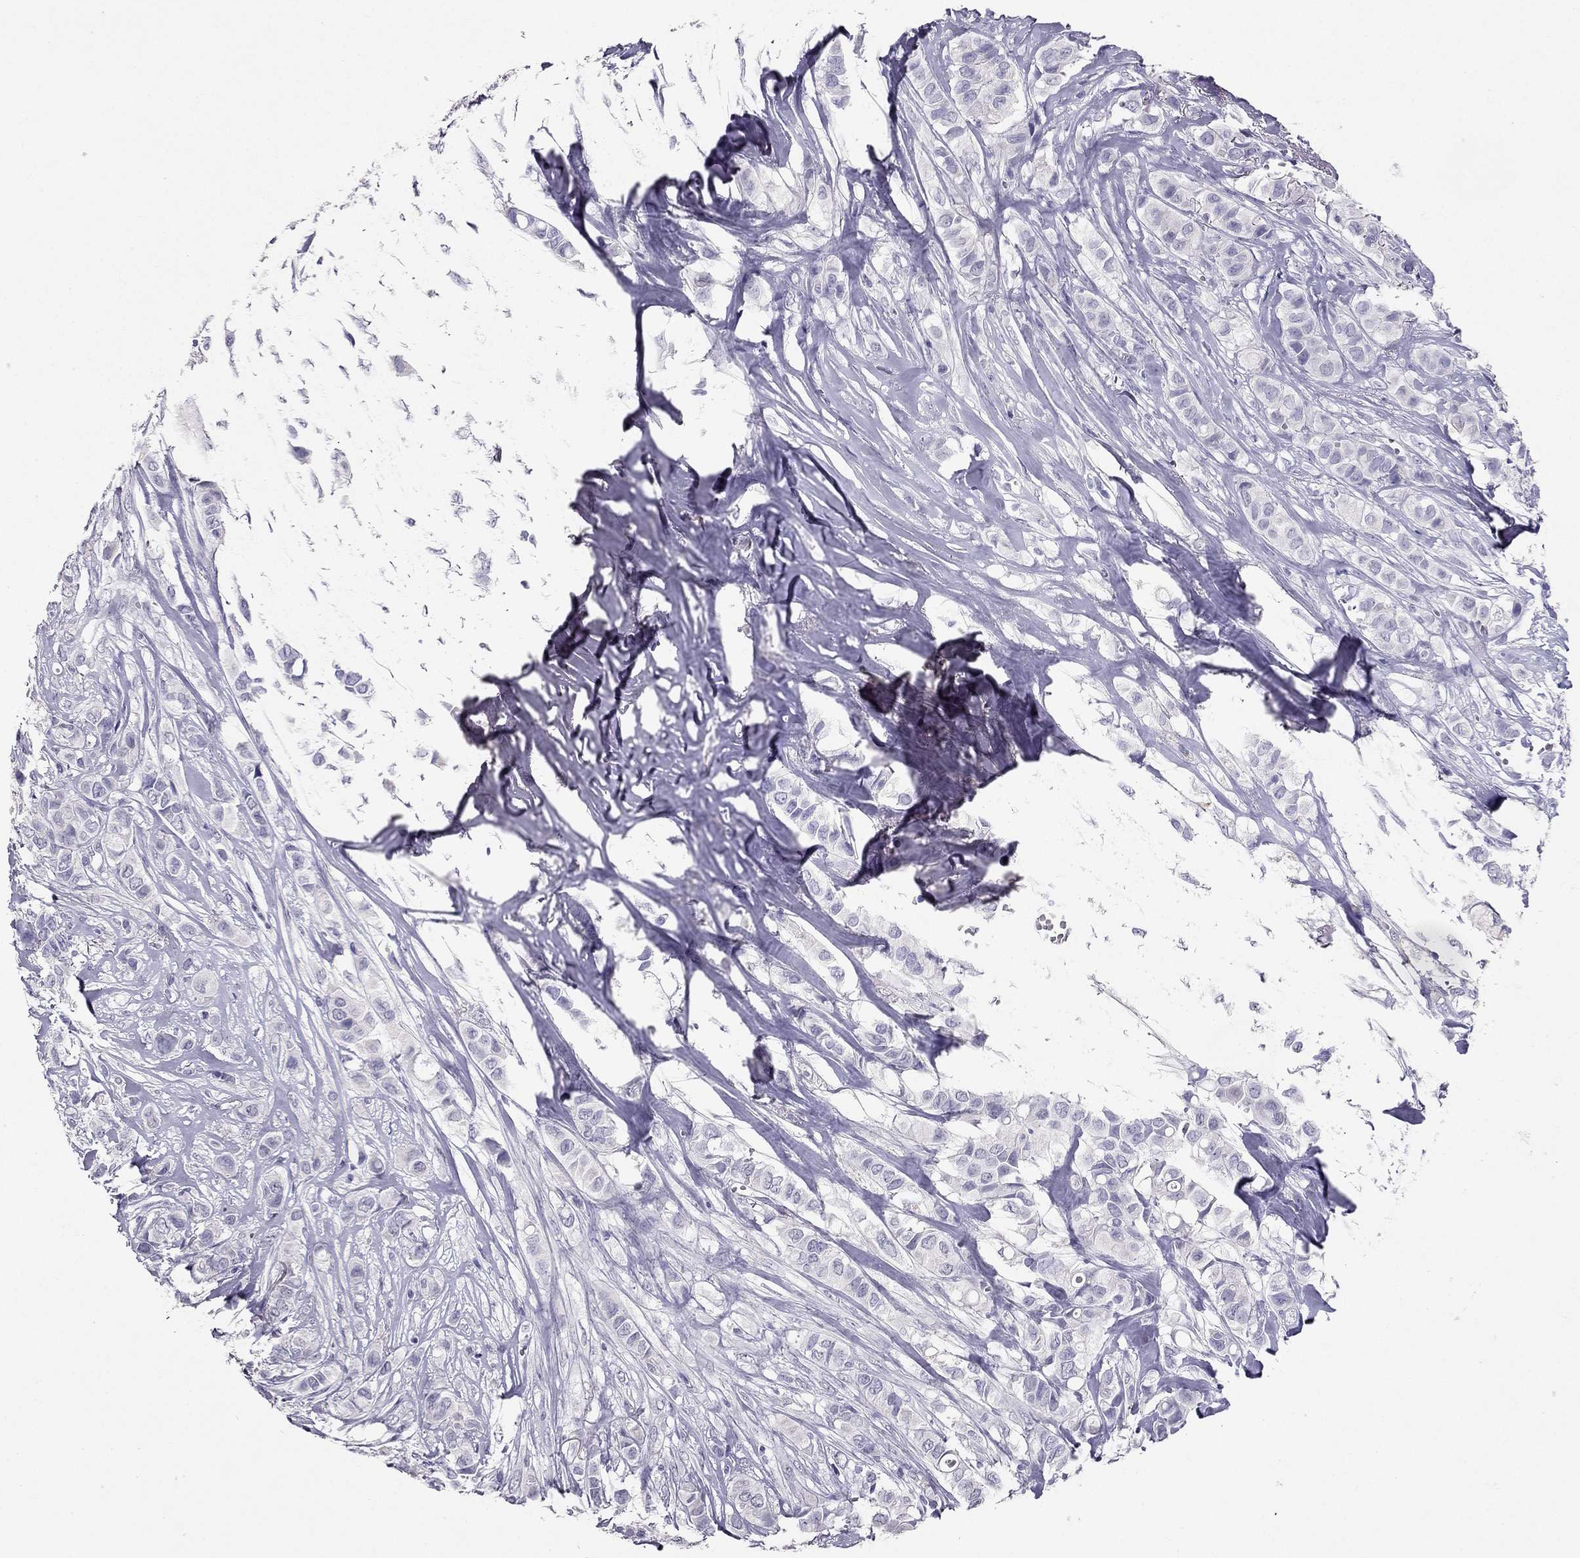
{"staining": {"intensity": "negative", "quantity": "none", "location": "none"}, "tissue": "breast cancer", "cell_type": "Tumor cells", "image_type": "cancer", "snomed": [{"axis": "morphology", "description": "Duct carcinoma"}, {"axis": "topography", "description": "Breast"}], "caption": "Tumor cells are negative for brown protein staining in breast intraductal carcinoma.", "gene": "RHO", "patient": {"sex": "female", "age": 85}}